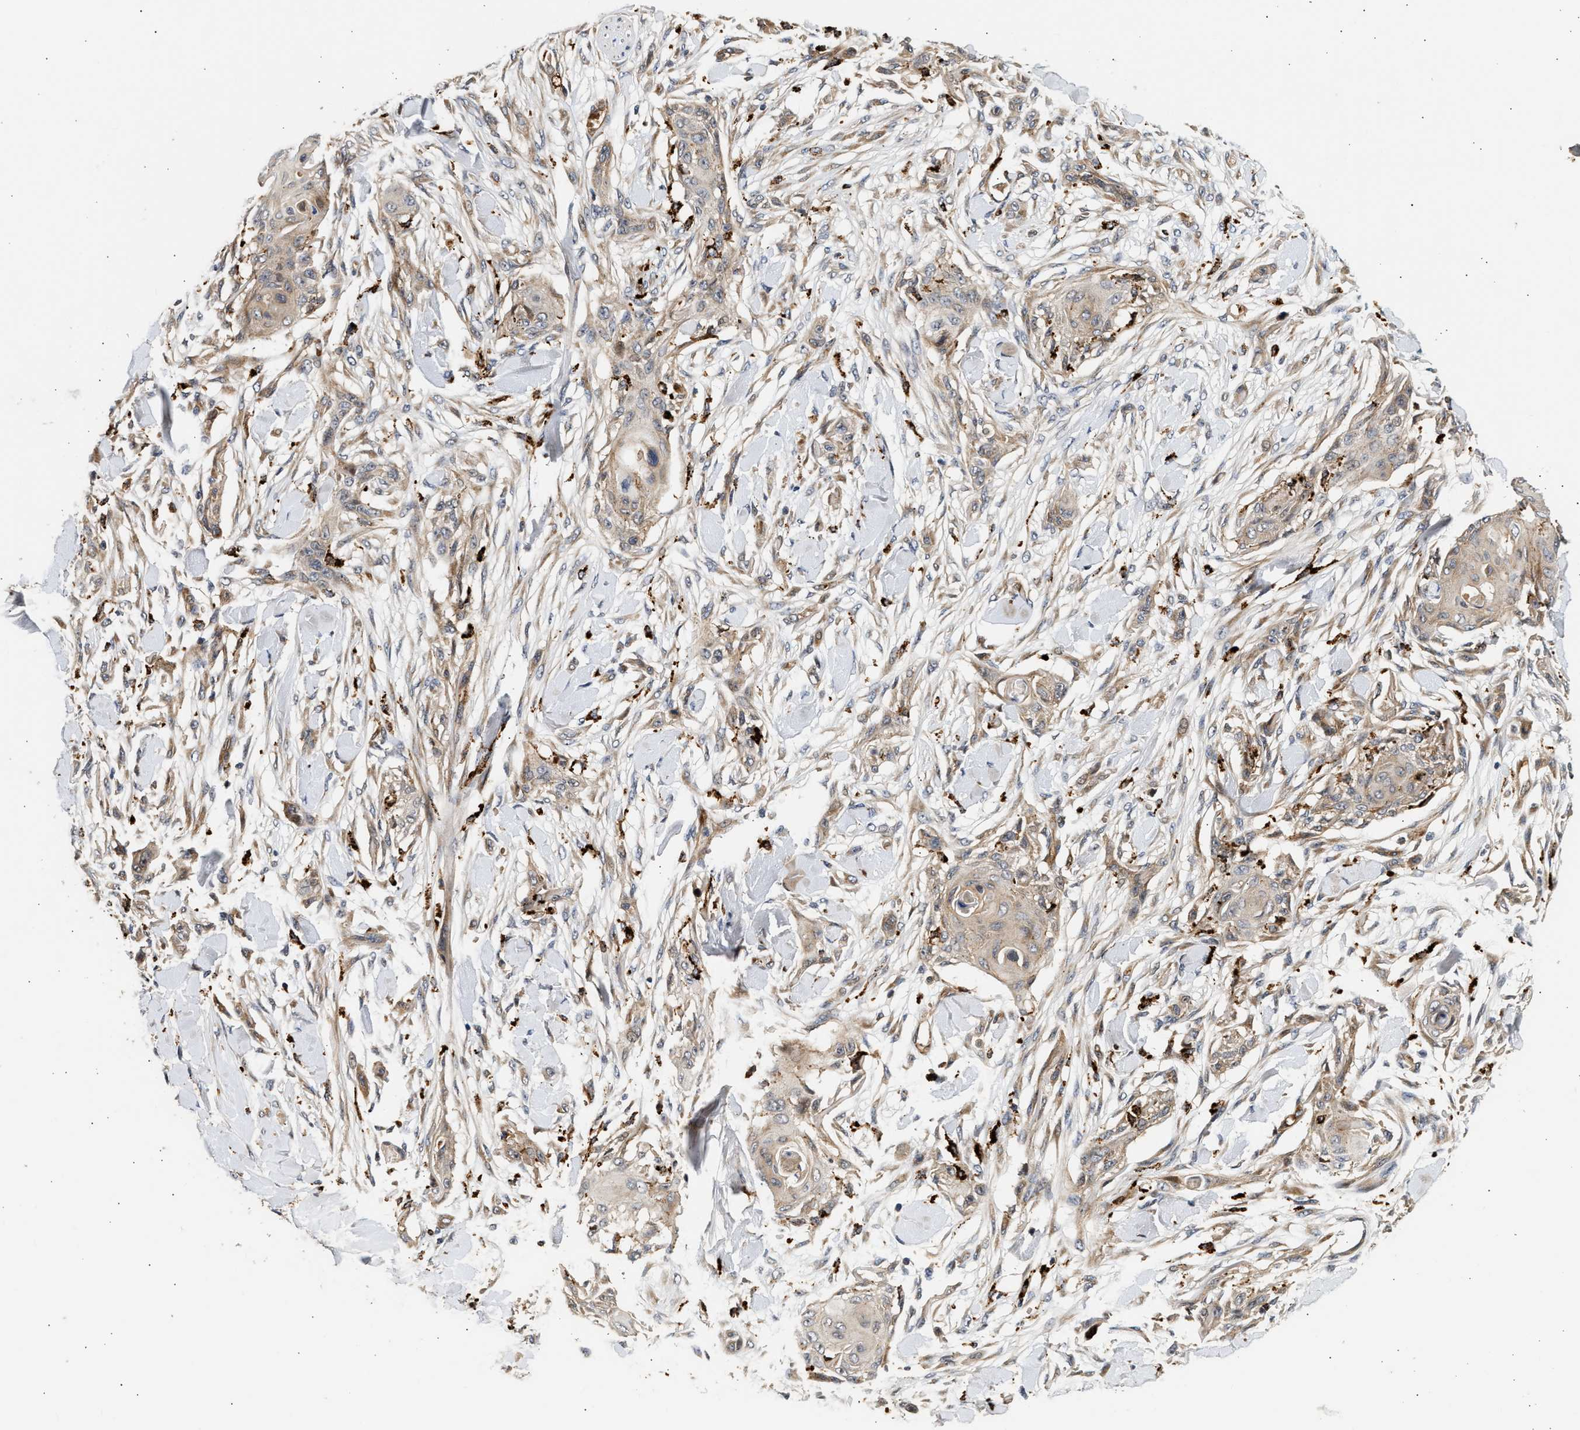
{"staining": {"intensity": "weak", "quantity": ">75%", "location": "cytoplasmic/membranous"}, "tissue": "skin cancer", "cell_type": "Tumor cells", "image_type": "cancer", "snomed": [{"axis": "morphology", "description": "Squamous cell carcinoma, NOS"}, {"axis": "topography", "description": "Skin"}], "caption": "Immunohistochemistry (IHC) staining of skin squamous cell carcinoma, which exhibits low levels of weak cytoplasmic/membranous staining in about >75% of tumor cells indicating weak cytoplasmic/membranous protein staining. The staining was performed using DAB (3,3'-diaminobenzidine) (brown) for protein detection and nuclei were counterstained in hematoxylin (blue).", "gene": "PLD3", "patient": {"sex": "female", "age": 59}}